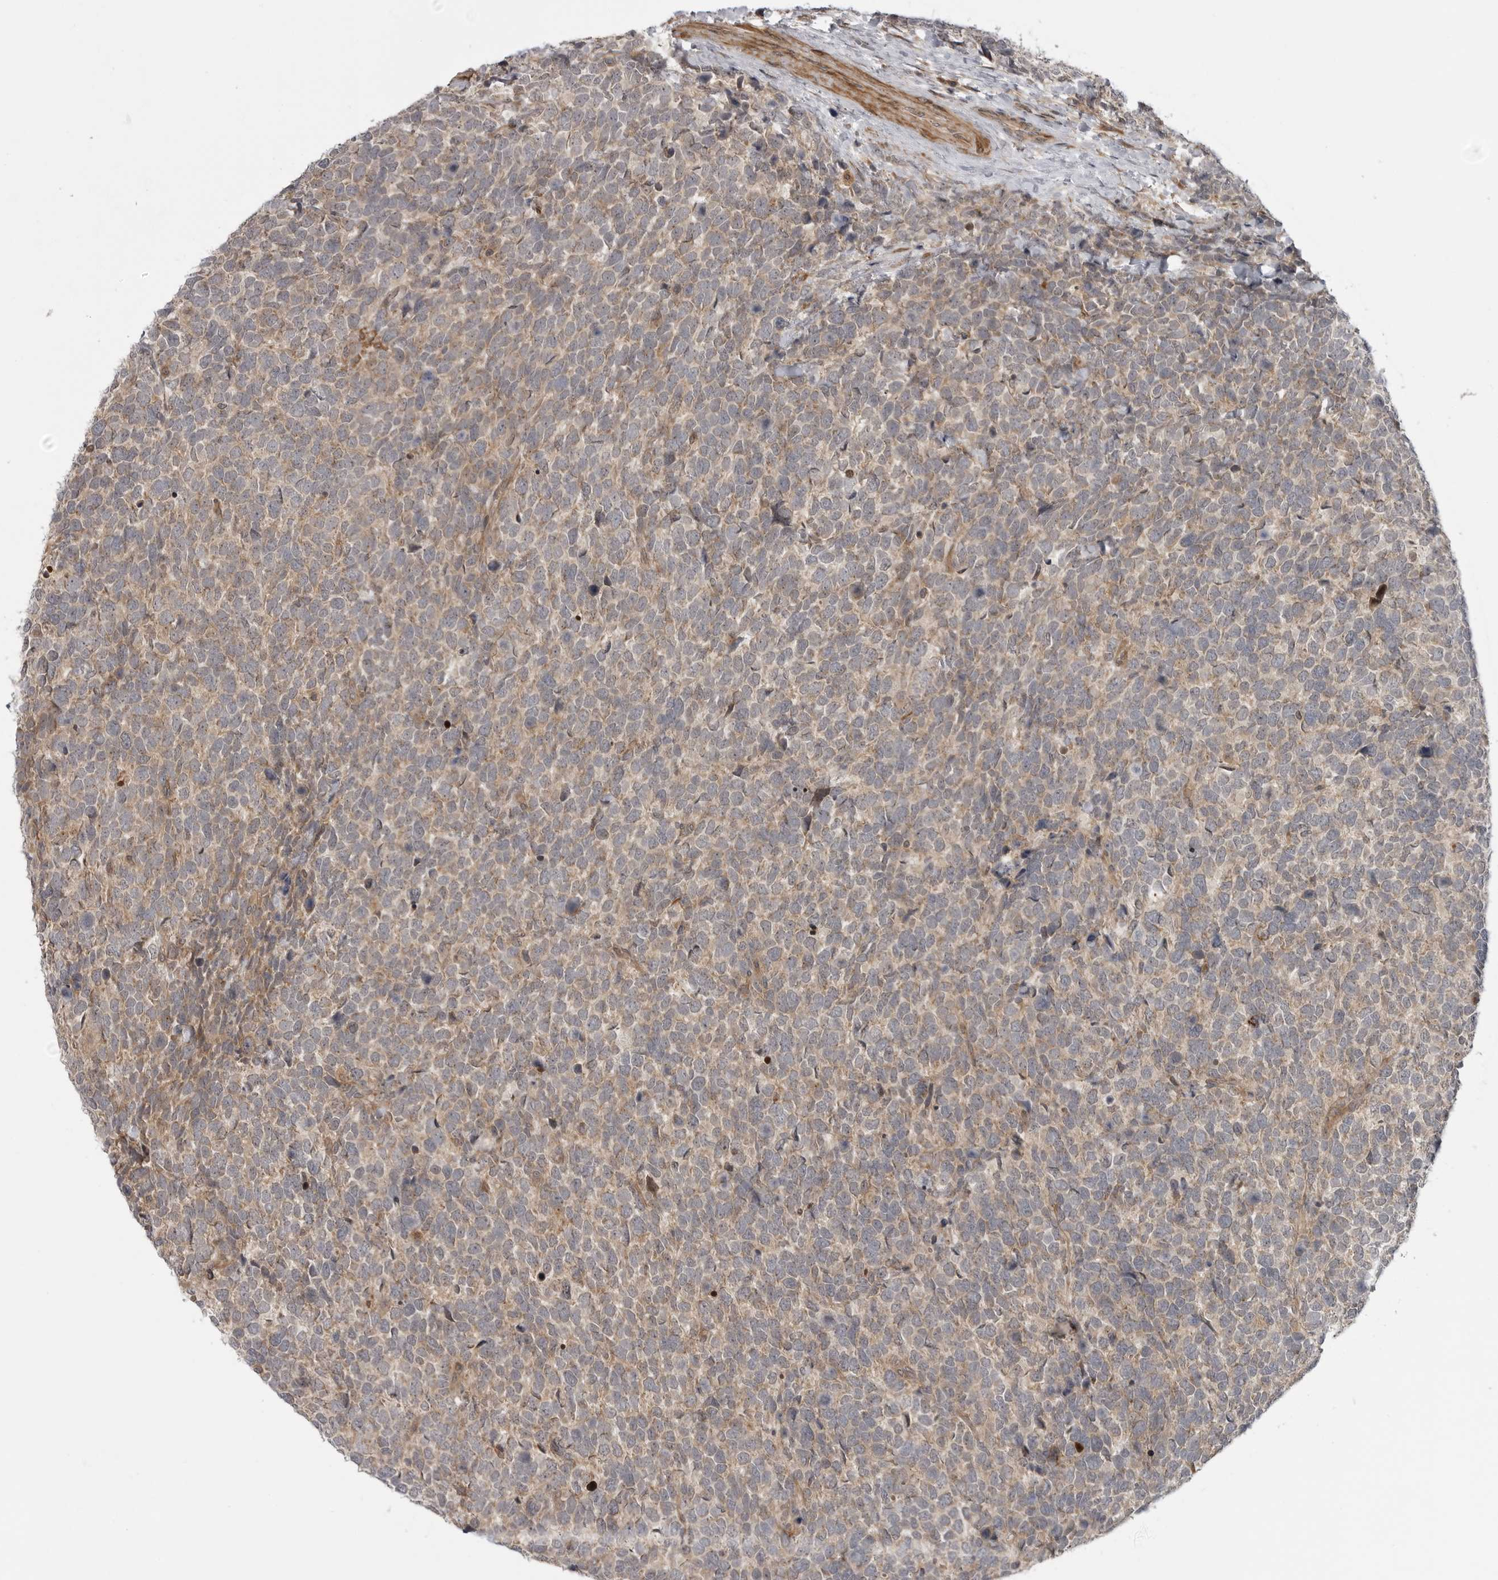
{"staining": {"intensity": "weak", "quantity": ">75%", "location": "cytoplasmic/membranous"}, "tissue": "urothelial cancer", "cell_type": "Tumor cells", "image_type": "cancer", "snomed": [{"axis": "morphology", "description": "Urothelial carcinoma, High grade"}, {"axis": "topography", "description": "Urinary bladder"}], "caption": "Immunohistochemistry (IHC) (DAB (3,3'-diaminobenzidine)) staining of urothelial carcinoma (high-grade) shows weak cytoplasmic/membranous protein staining in approximately >75% of tumor cells.", "gene": "LRRC45", "patient": {"sex": "female", "age": 82}}